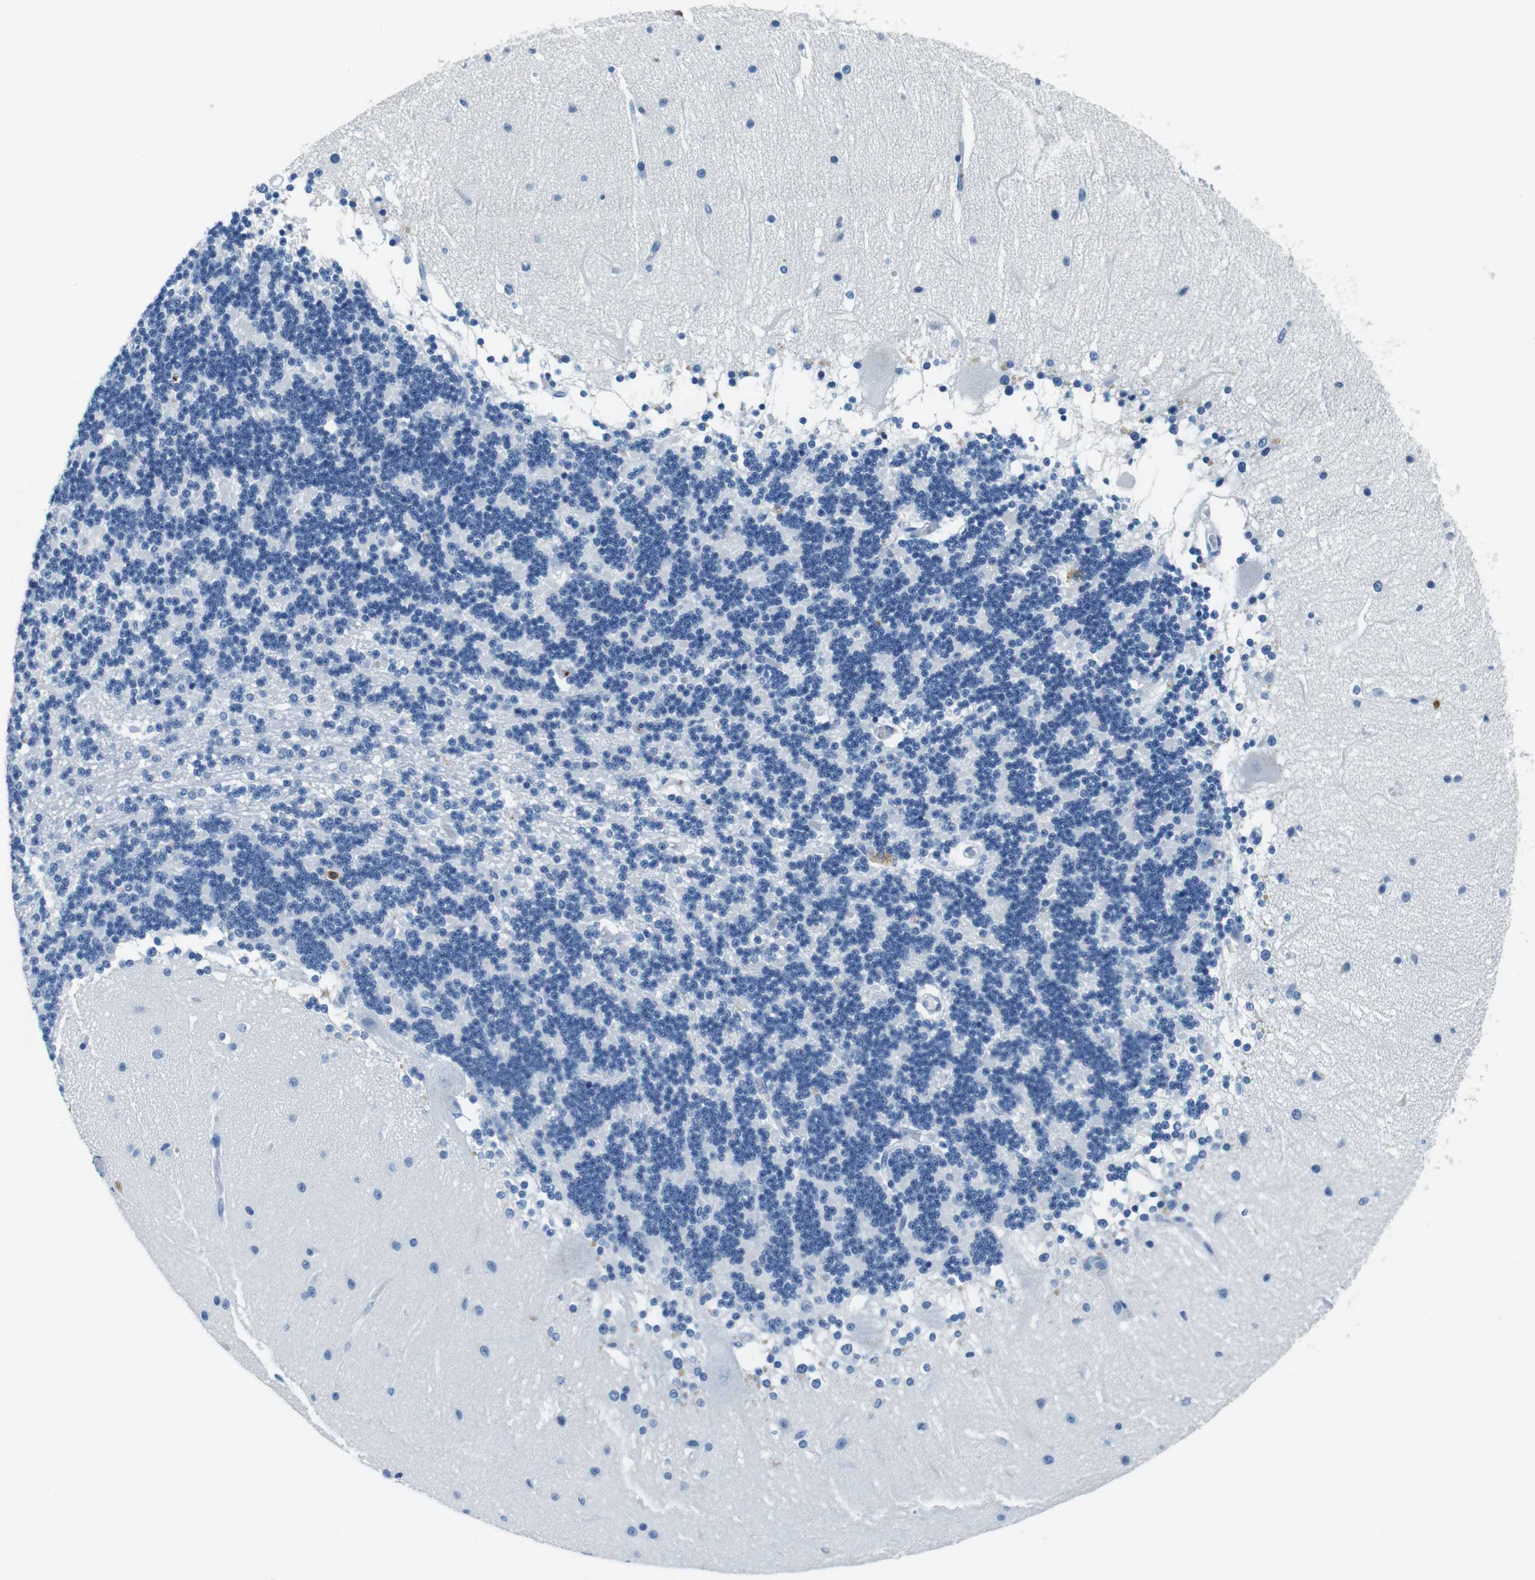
{"staining": {"intensity": "negative", "quantity": "none", "location": "none"}, "tissue": "cerebellum", "cell_type": "Cells in granular layer", "image_type": "normal", "snomed": [{"axis": "morphology", "description": "Normal tissue, NOS"}, {"axis": "topography", "description": "Cerebellum"}], "caption": "High magnification brightfield microscopy of normal cerebellum stained with DAB (brown) and counterstained with hematoxylin (blue): cells in granular layer show no significant staining.", "gene": "LAT", "patient": {"sex": "female", "age": 54}}